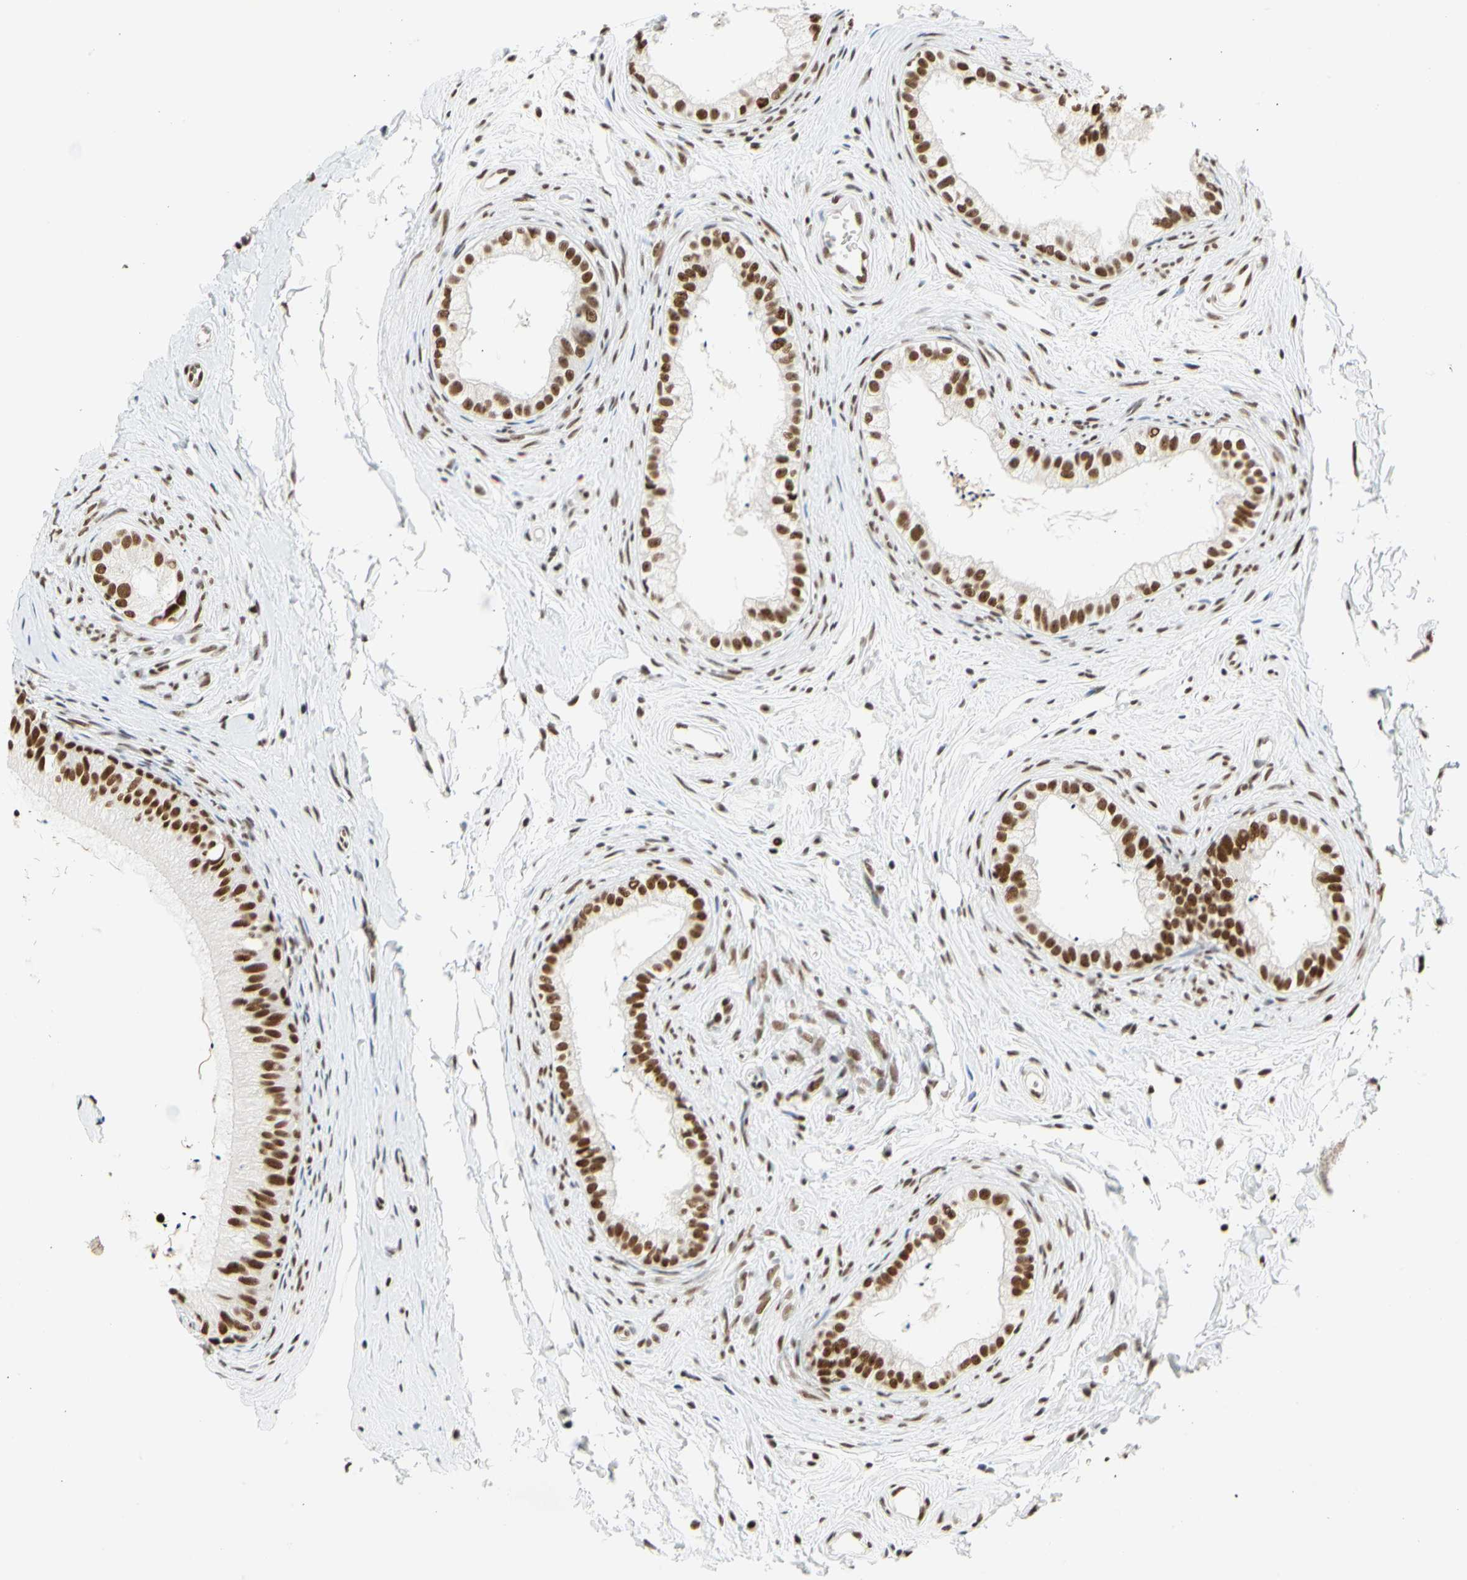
{"staining": {"intensity": "strong", "quantity": ">75%", "location": "nuclear"}, "tissue": "epididymis", "cell_type": "Glandular cells", "image_type": "normal", "snomed": [{"axis": "morphology", "description": "Normal tissue, NOS"}, {"axis": "topography", "description": "Epididymis"}], "caption": "A brown stain shows strong nuclear staining of a protein in glandular cells of unremarkable epididymis. The staining was performed using DAB to visualize the protein expression in brown, while the nuclei were stained in blue with hematoxylin (Magnification: 20x).", "gene": "ZSCAN16", "patient": {"sex": "male", "age": 56}}